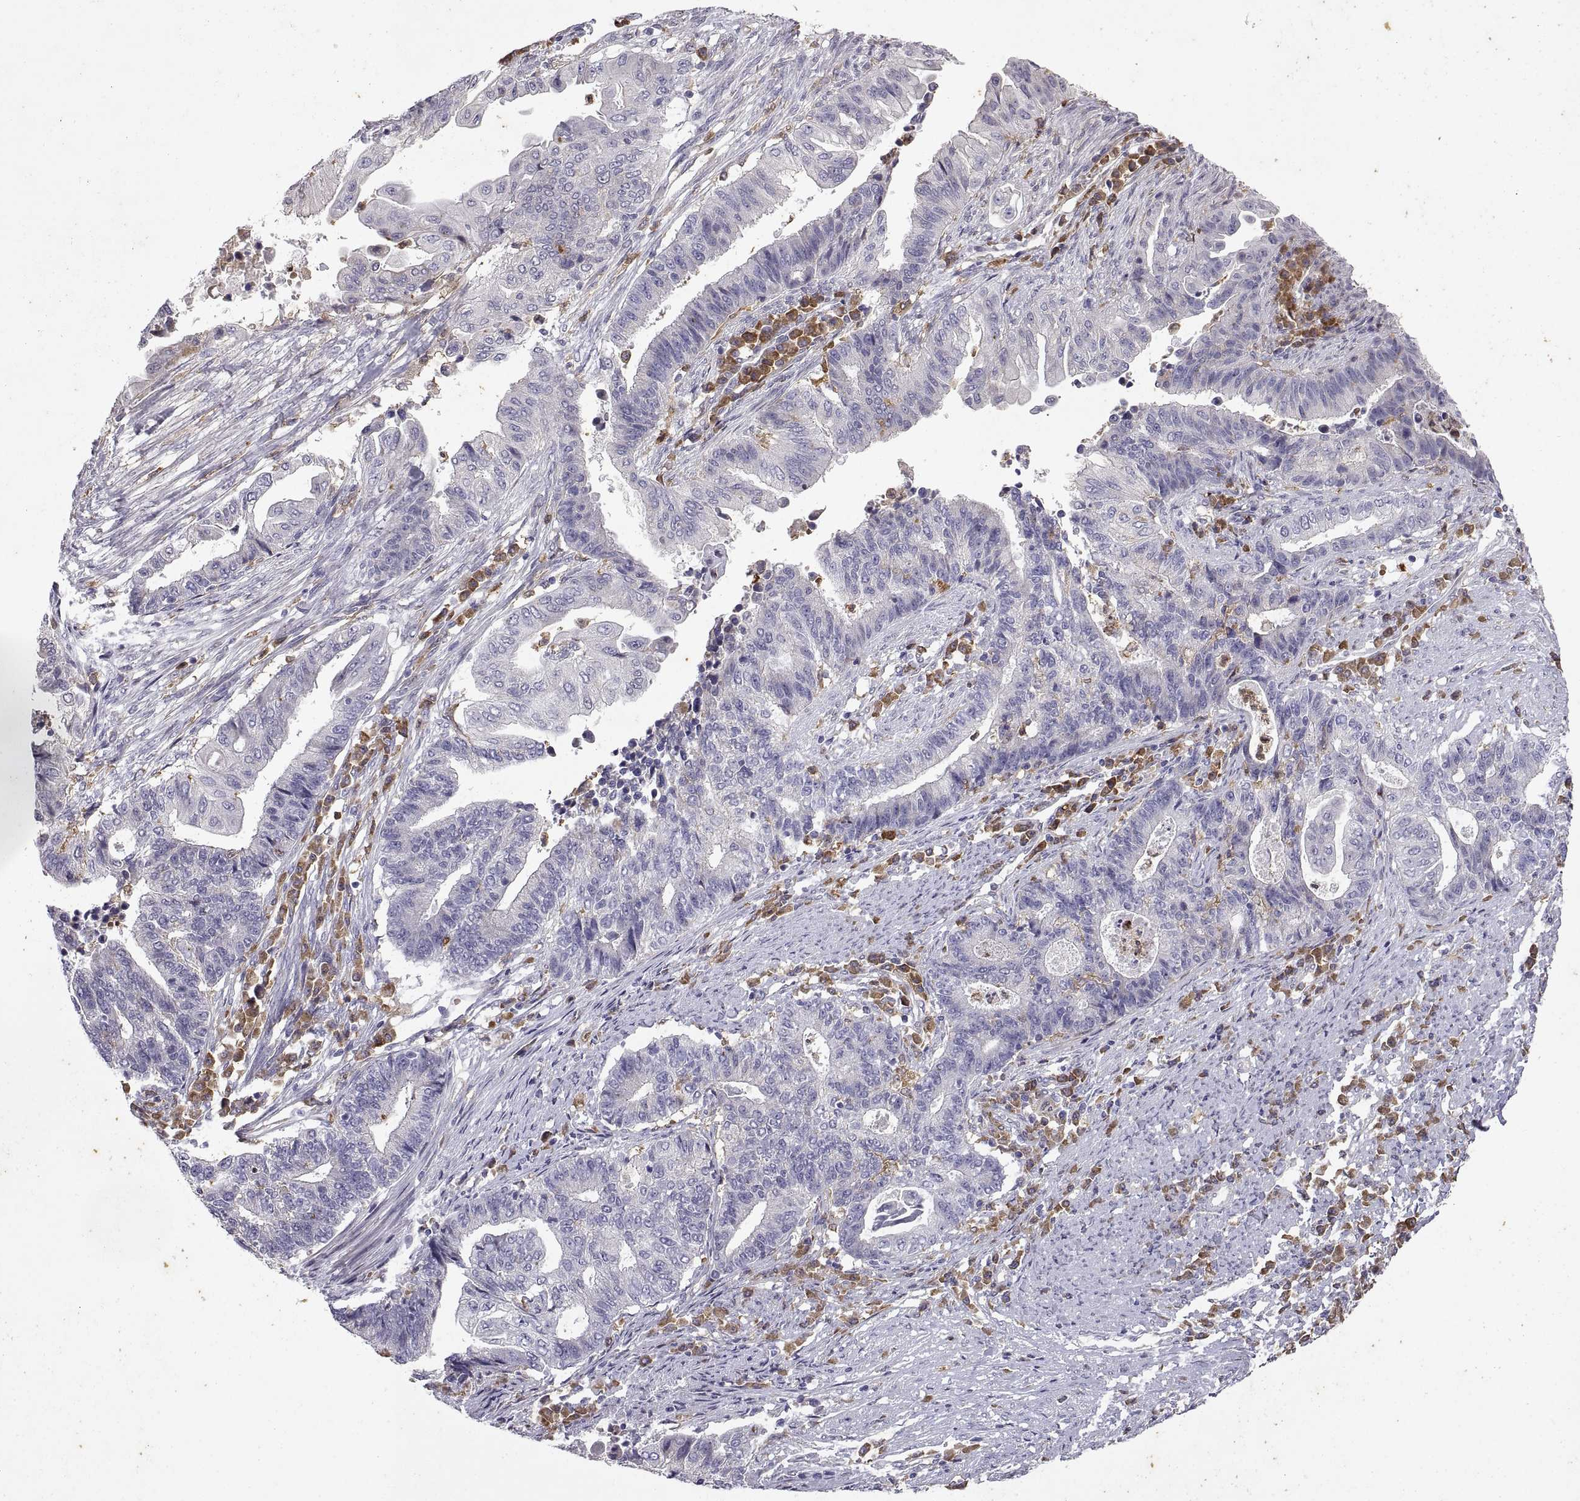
{"staining": {"intensity": "negative", "quantity": "none", "location": "none"}, "tissue": "endometrial cancer", "cell_type": "Tumor cells", "image_type": "cancer", "snomed": [{"axis": "morphology", "description": "Adenocarcinoma, NOS"}, {"axis": "topography", "description": "Uterus"}, {"axis": "topography", "description": "Endometrium"}], "caption": "Immunohistochemical staining of endometrial cancer exhibits no significant staining in tumor cells. (Brightfield microscopy of DAB (3,3'-diaminobenzidine) immunohistochemistry (IHC) at high magnification).", "gene": "DOK3", "patient": {"sex": "female", "age": 54}}